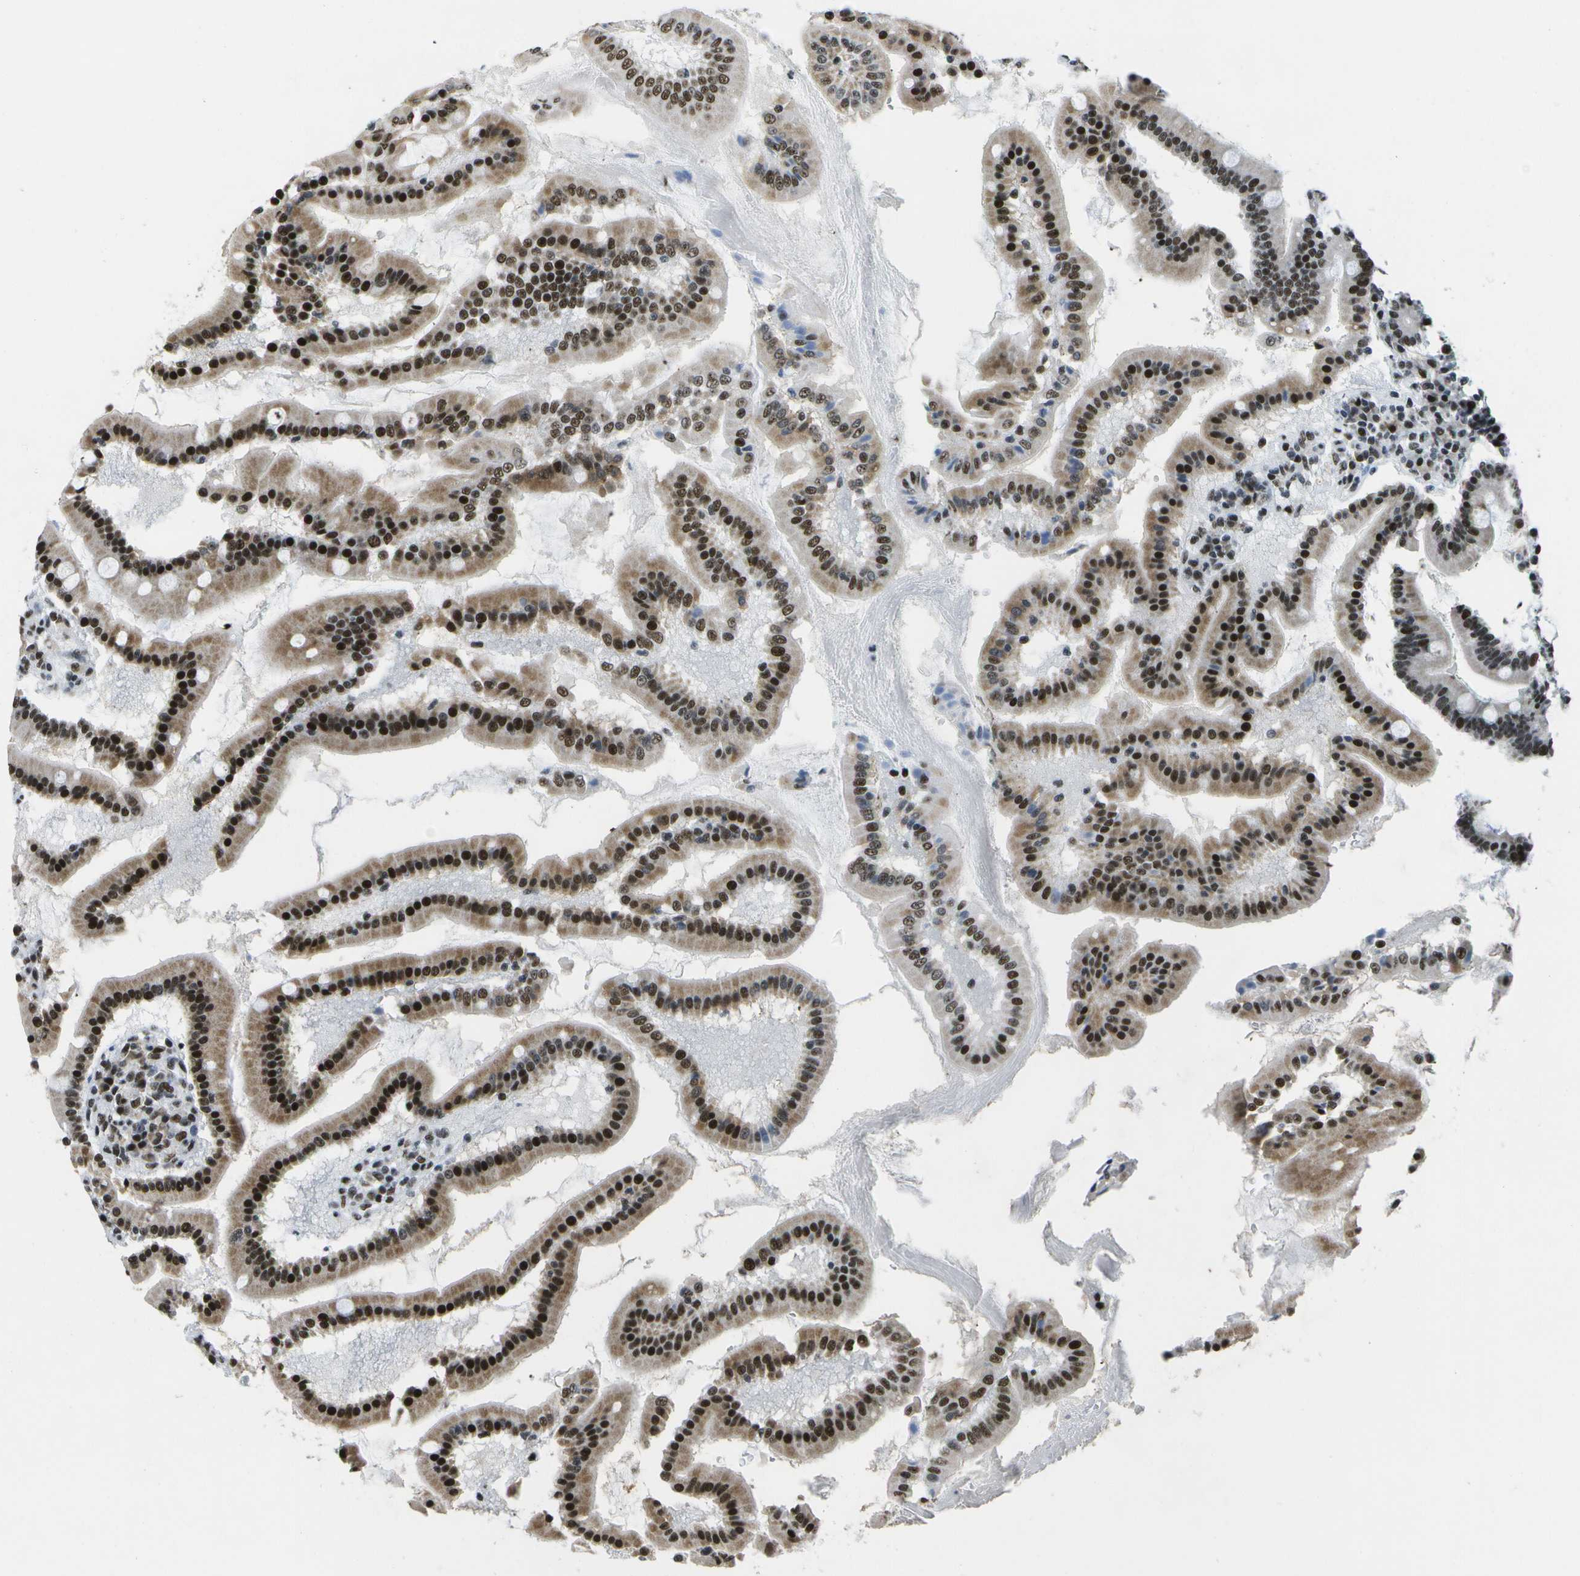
{"staining": {"intensity": "strong", "quantity": ">75%", "location": "nuclear"}, "tissue": "duodenum", "cell_type": "Glandular cells", "image_type": "normal", "snomed": [{"axis": "morphology", "description": "Normal tissue, NOS"}, {"axis": "topography", "description": "Duodenum"}], "caption": "A brown stain highlights strong nuclear positivity of a protein in glandular cells of unremarkable duodenum. (IHC, brightfield microscopy, high magnification).", "gene": "NSRP1", "patient": {"sex": "male", "age": 50}}